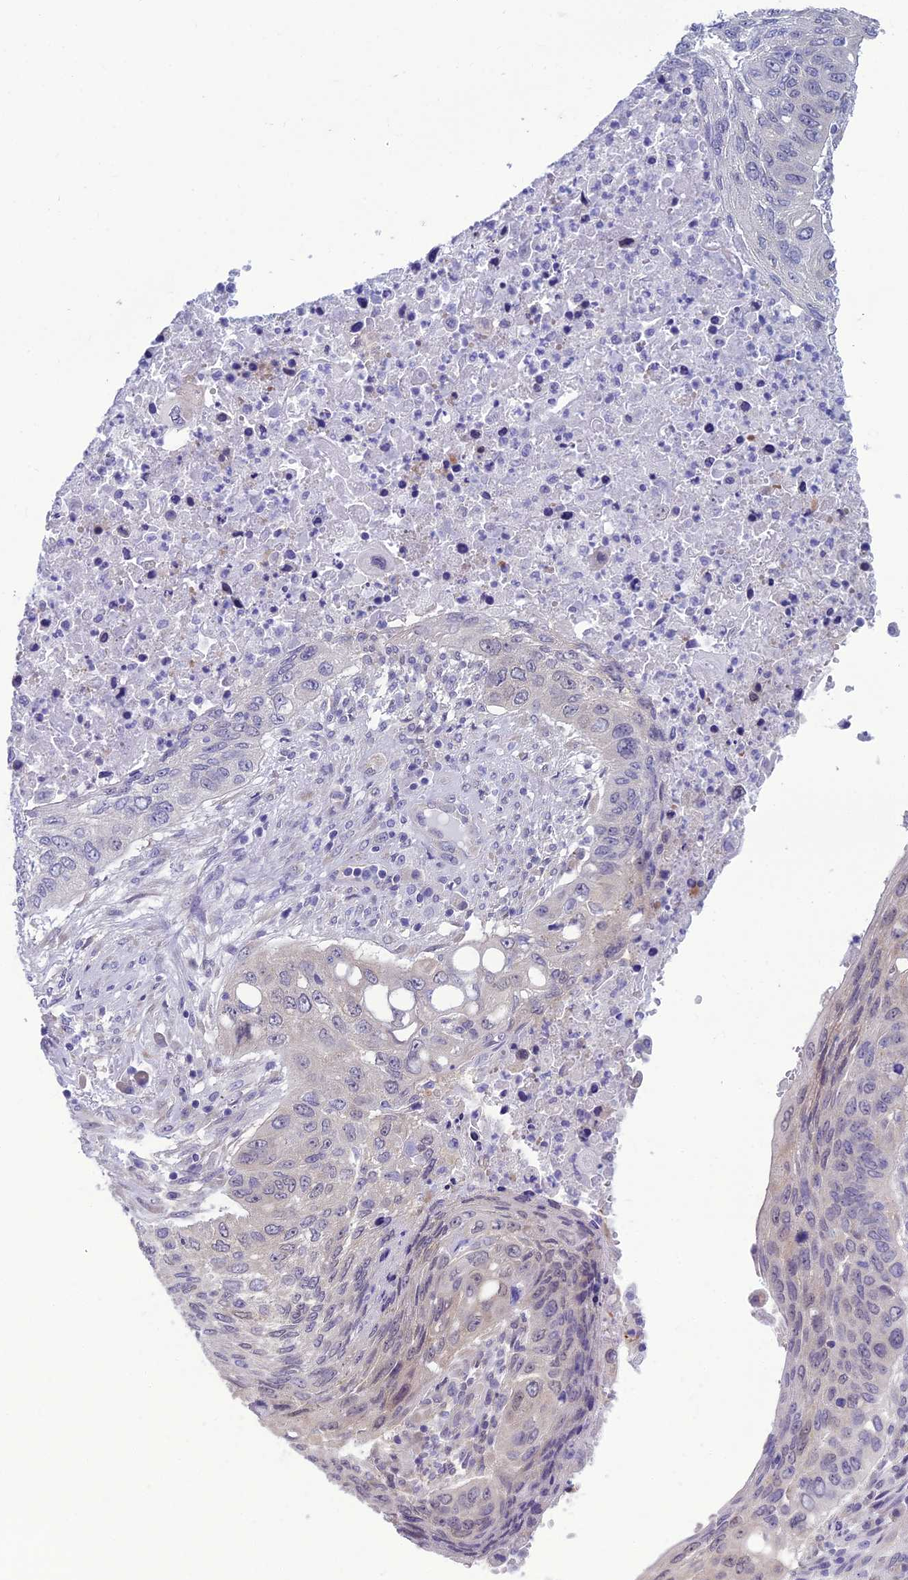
{"staining": {"intensity": "negative", "quantity": "none", "location": "none"}, "tissue": "lung cancer", "cell_type": "Tumor cells", "image_type": "cancer", "snomed": [{"axis": "morphology", "description": "Squamous cell carcinoma, NOS"}, {"axis": "topography", "description": "Lung"}], "caption": "DAB immunohistochemical staining of squamous cell carcinoma (lung) shows no significant positivity in tumor cells.", "gene": "GNPNAT1", "patient": {"sex": "female", "age": 63}}